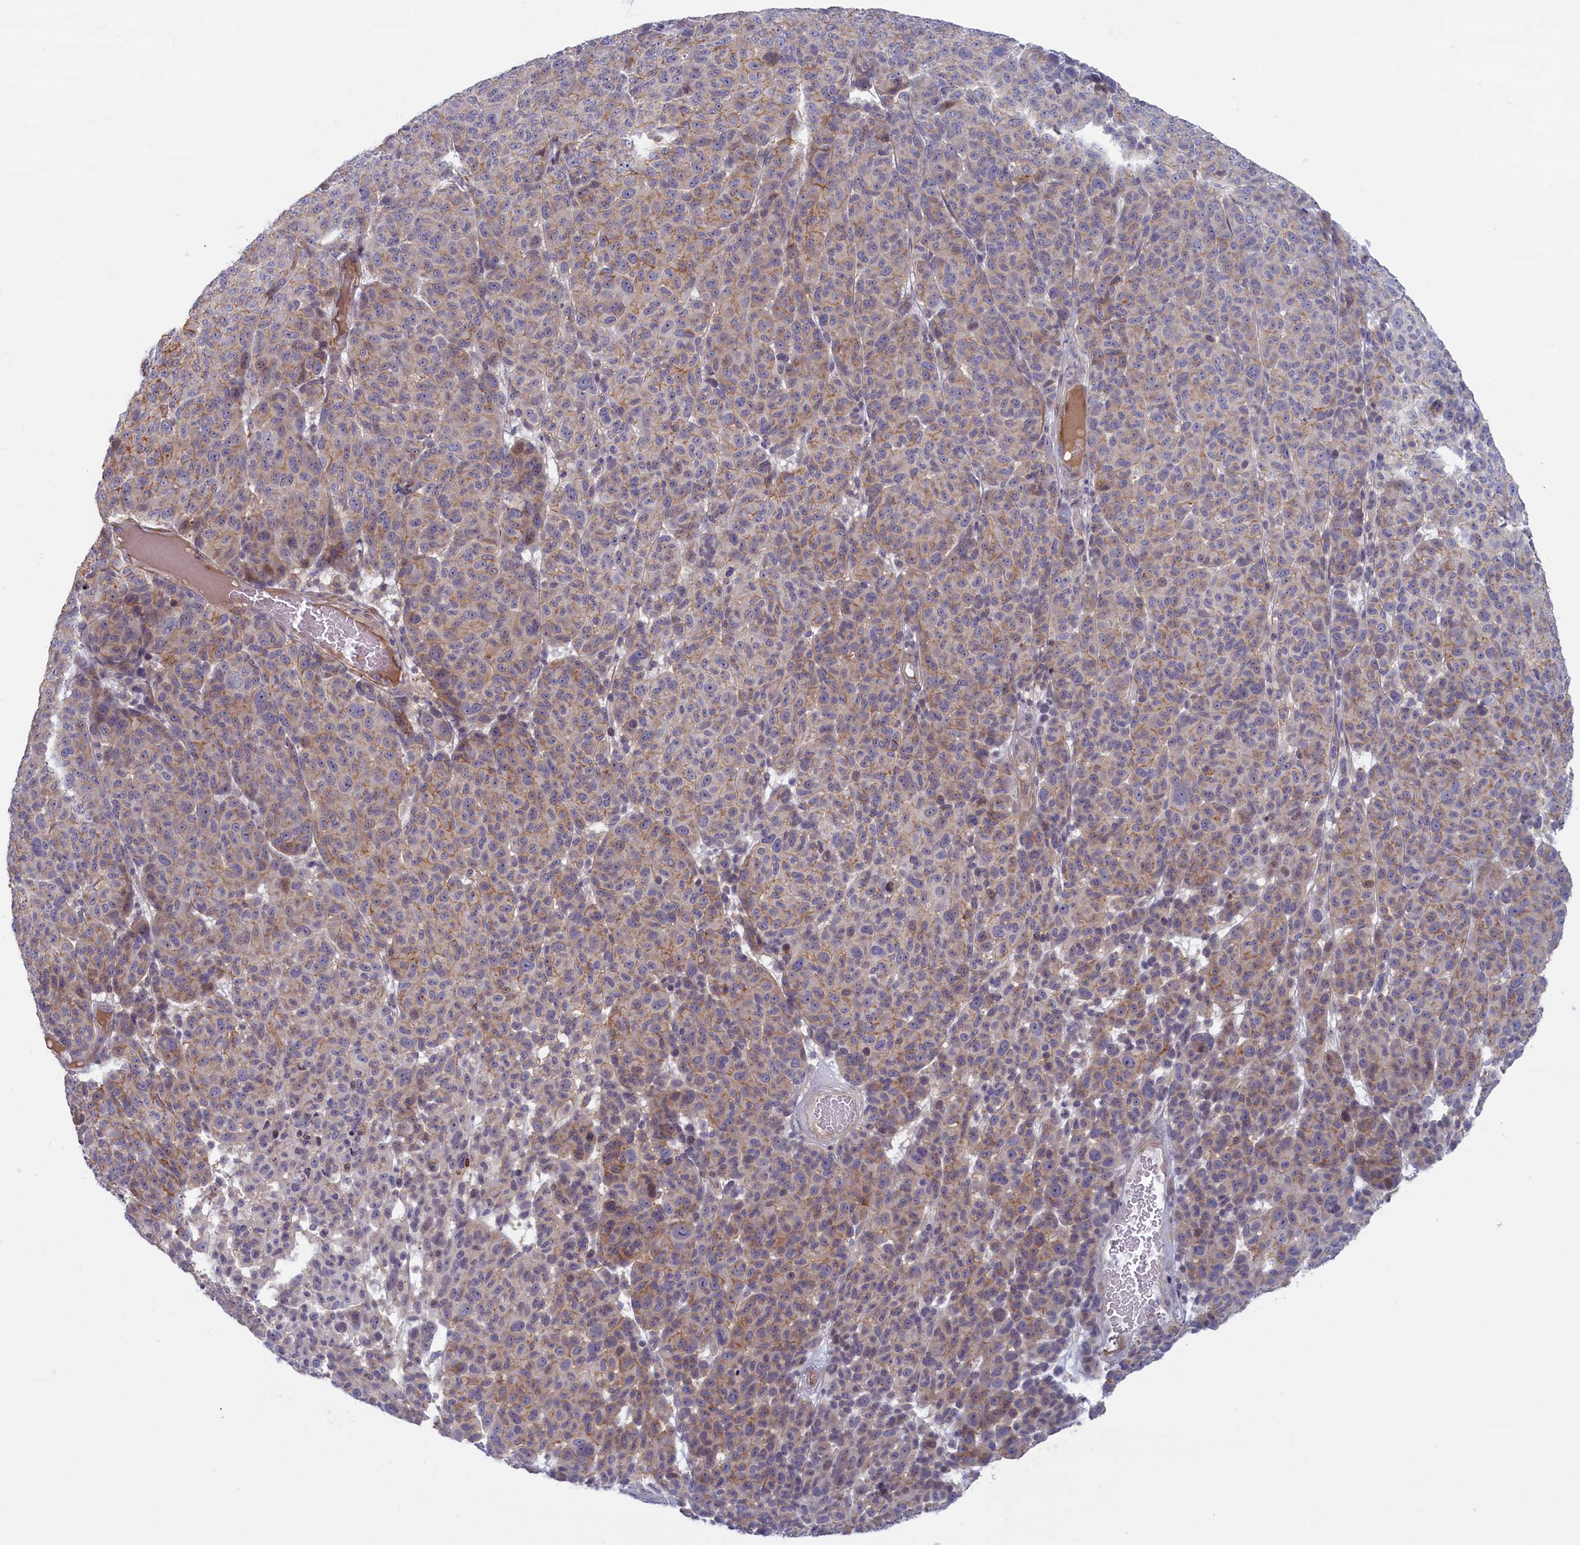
{"staining": {"intensity": "weak", "quantity": "25%-75%", "location": "cytoplasmic/membranous"}, "tissue": "melanoma", "cell_type": "Tumor cells", "image_type": "cancer", "snomed": [{"axis": "morphology", "description": "Malignant melanoma, NOS"}, {"axis": "topography", "description": "Skin"}], "caption": "Protein expression analysis of human melanoma reveals weak cytoplasmic/membranous expression in approximately 25%-75% of tumor cells.", "gene": "TRPM4", "patient": {"sex": "male", "age": 49}}